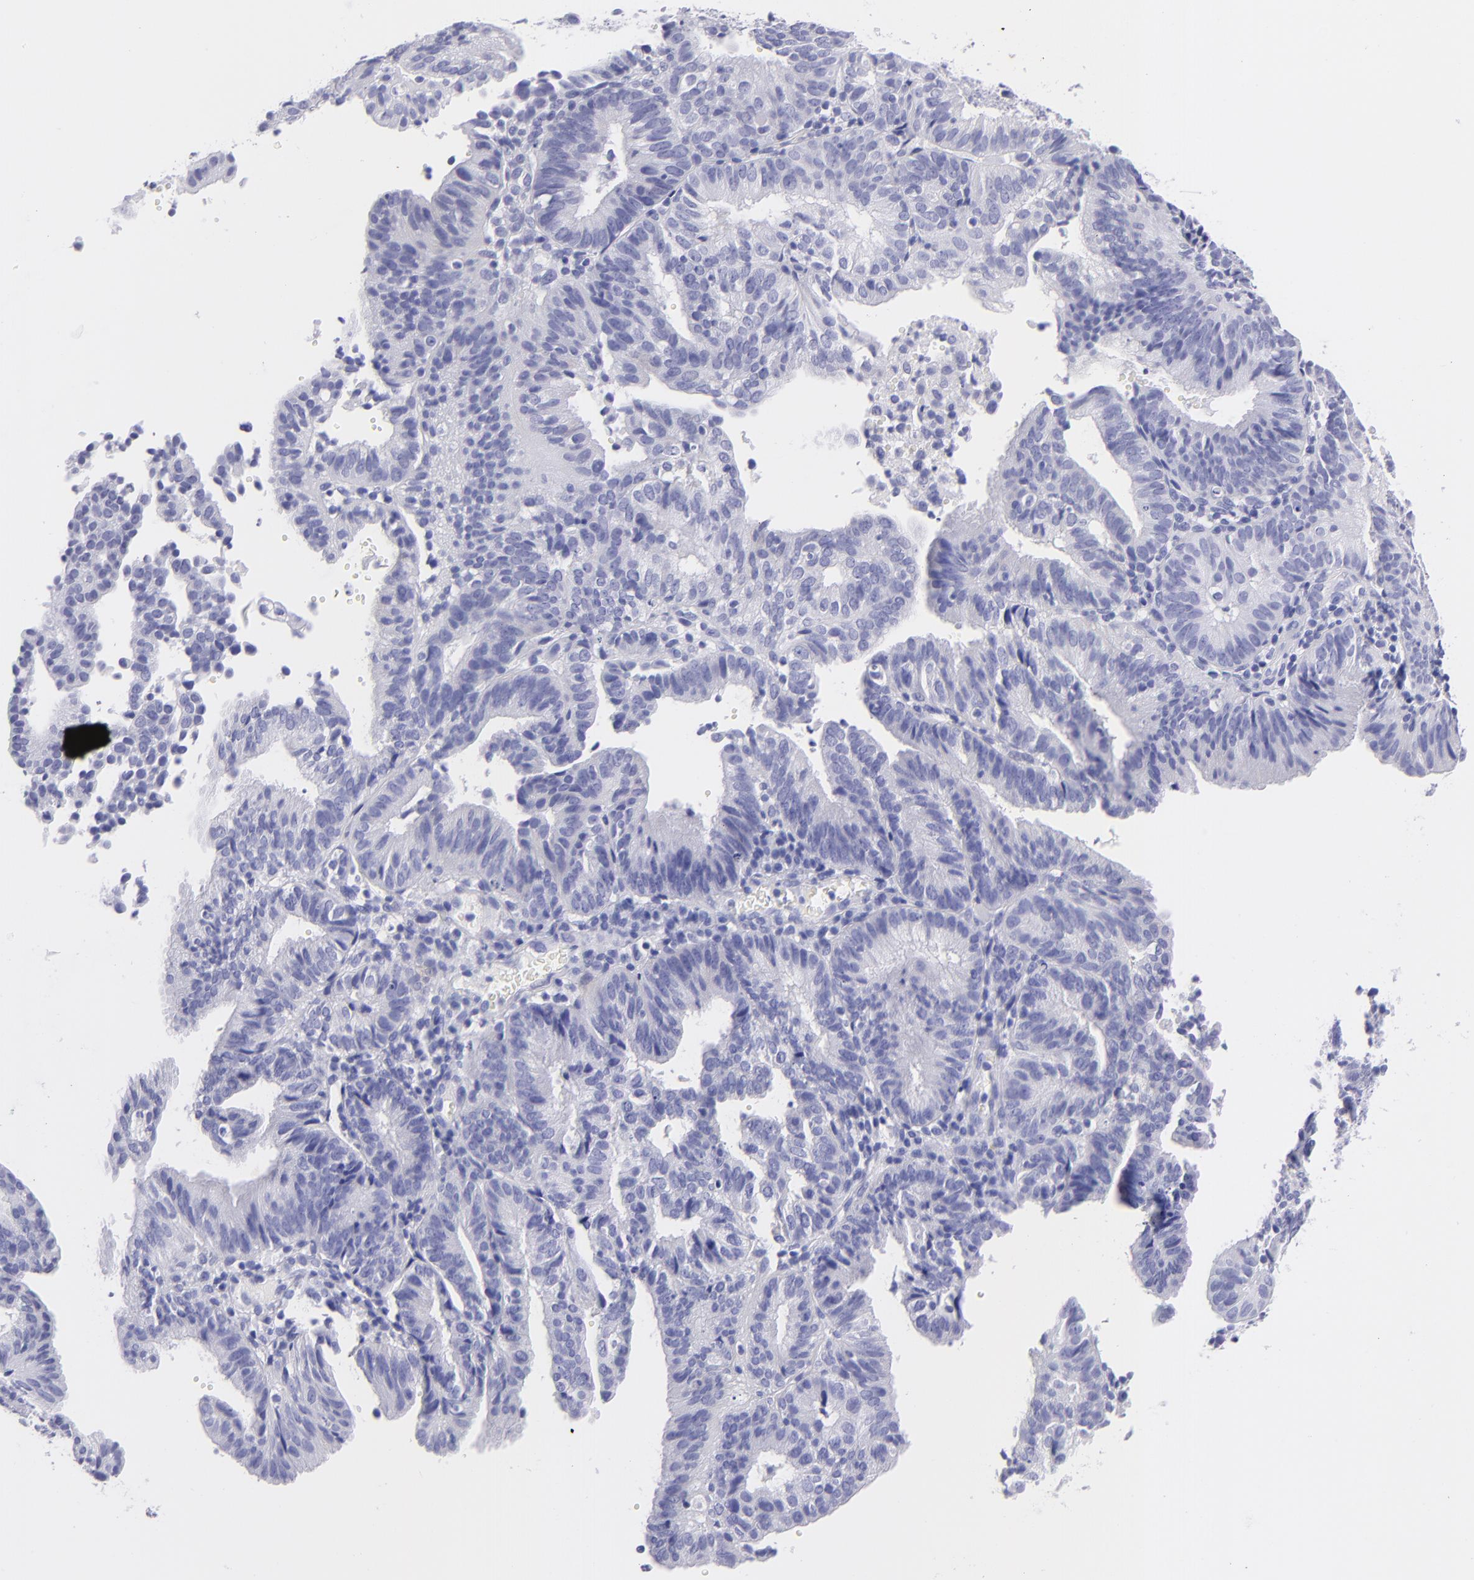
{"staining": {"intensity": "negative", "quantity": "none", "location": "none"}, "tissue": "cervical cancer", "cell_type": "Tumor cells", "image_type": "cancer", "snomed": [{"axis": "morphology", "description": "Adenocarcinoma, NOS"}, {"axis": "topography", "description": "Cervix"}], "caption": "Adenocarcinoma (cervical) was stained to show a protein in brown. There is no significant expression in tumor cells. Nuclei are stained in blue.", "gene": "CNP", "patient": {"sex": "female", "age": 60}}